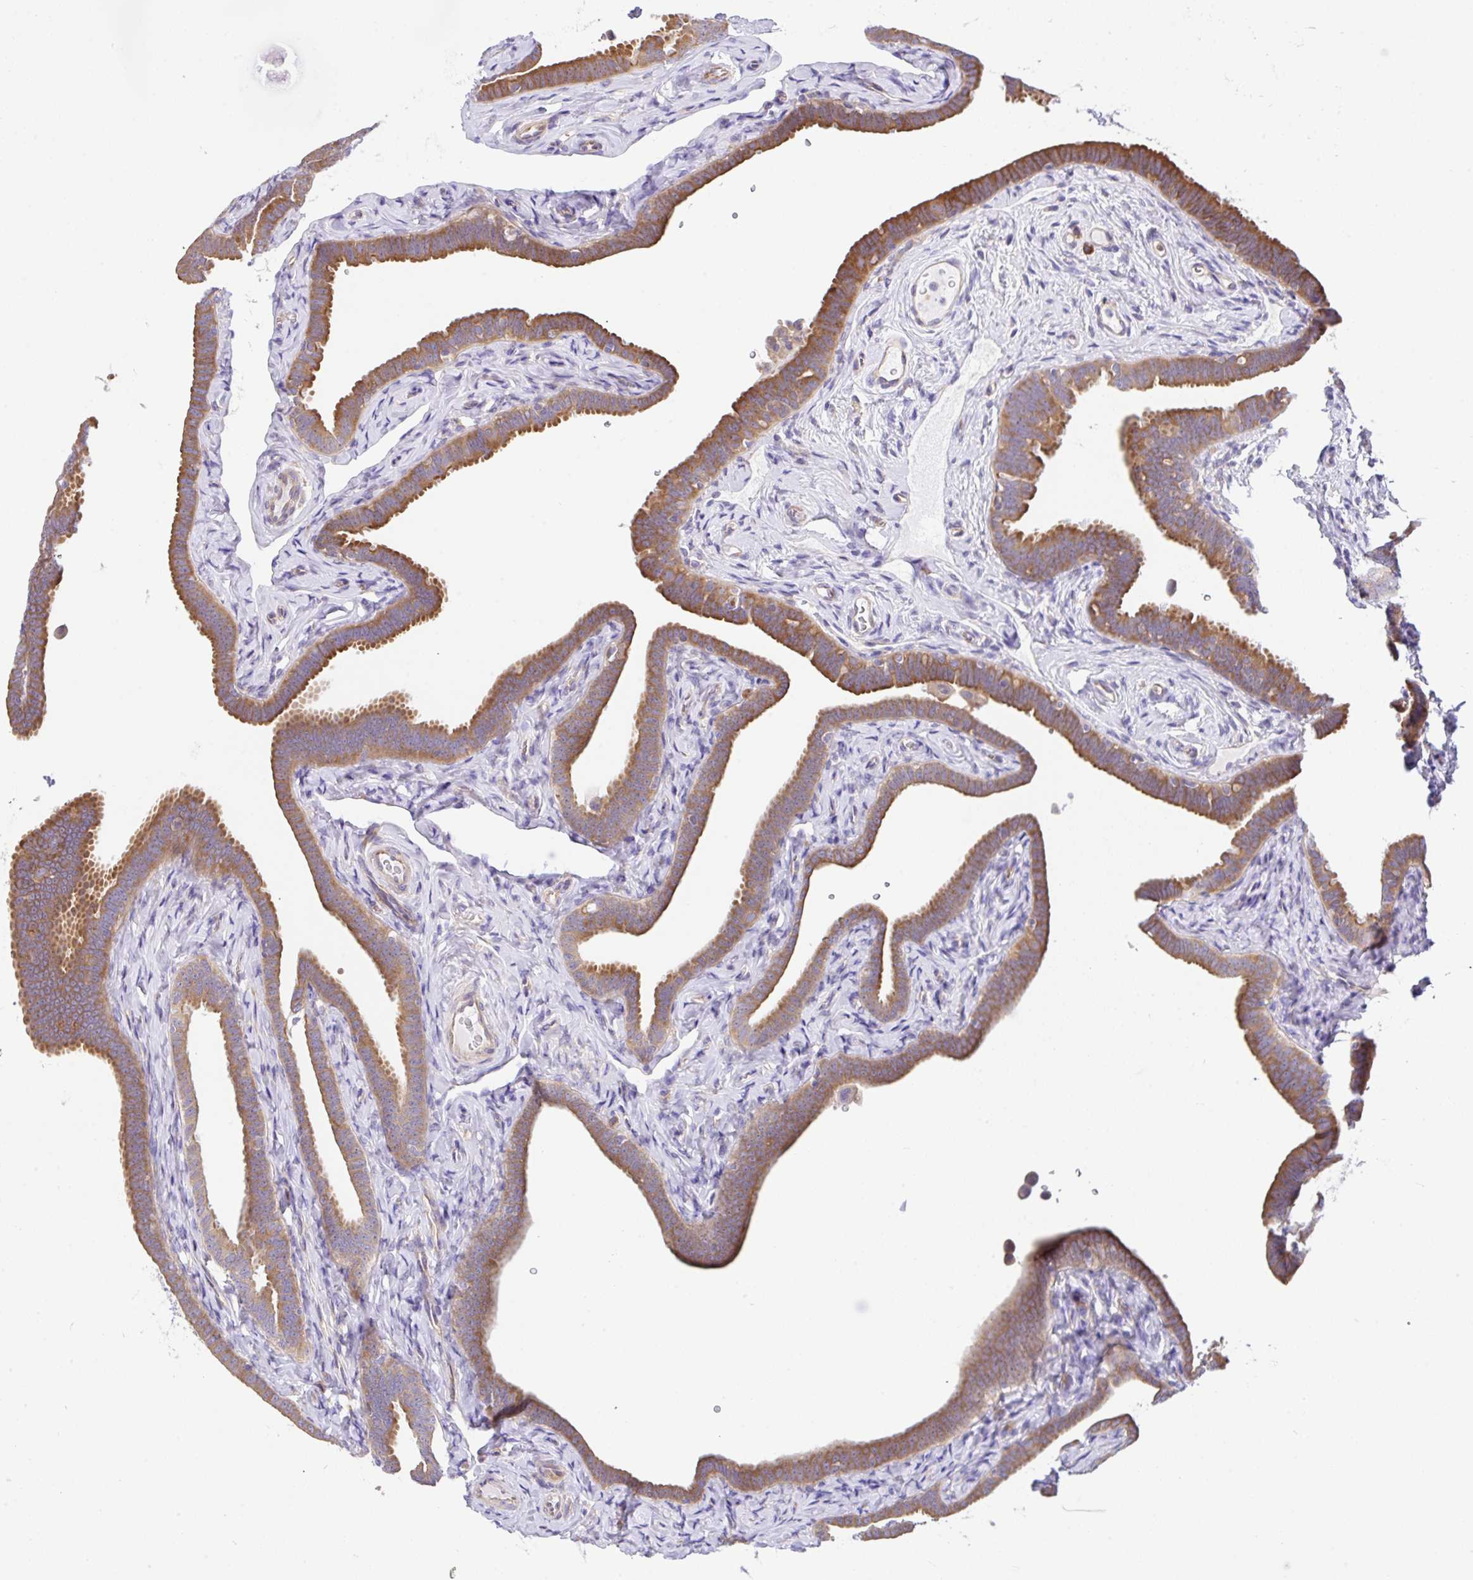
{"staining": {"intensity": "moderate", "quantity": ">75%", "location": "cytoplasmic/membranous"}, "tissue": "fallopian tube", "cell_type": "Glandular cells", "image_type": "normal", "snomed": [{"axis": "morphology", "description": "Normal tissue, NOS"}, {"axis": "topography", "description": "Fallopian tube"}], "caption": "Glandular cells show medium levels of moderate cytoplasmic/membranous staining in about >75% of cells in normal fallopian tube.", "gene": "GFPT2", "patient": {"sex": "female", "age": 69}}